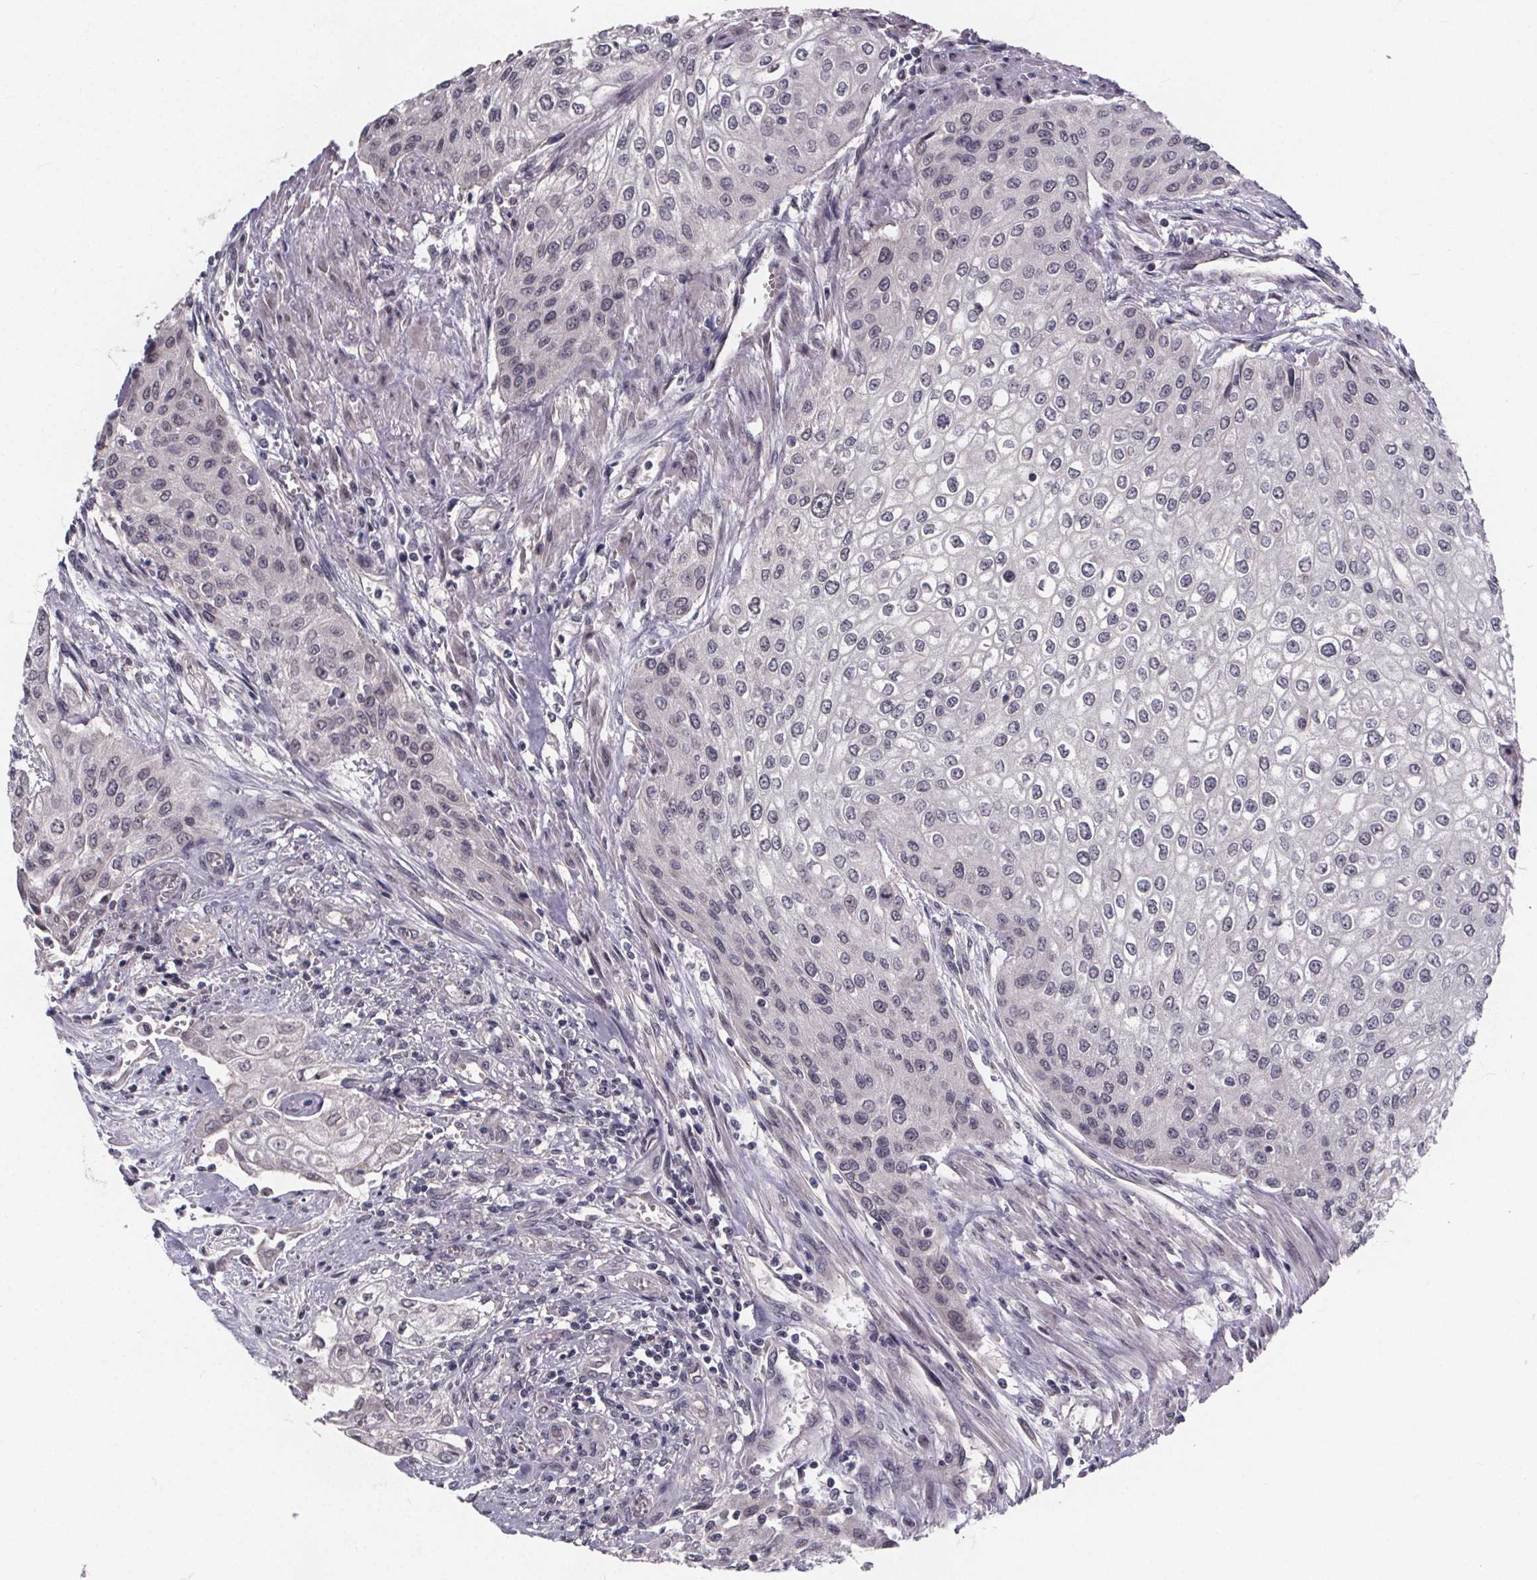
{"staining": {"intensity": "negative", "quantity": "none", "location": "none"}, "tissue": "urothelial cancer", "cell_type": "Tumor cells", "image_type": "cancer", "snomed": [{"axis": "morphology", "description": "Urothelial carcinoma, High grade"}, {"axis": "topography", "description": "Urinary bladder"}], "caption": "DAB immunohistochemical staining of urothelial cancer demonstrates no significant staining in tumor cells.", "gene": "FAM181B", "patient": {"sex": "male", "age": 62}}